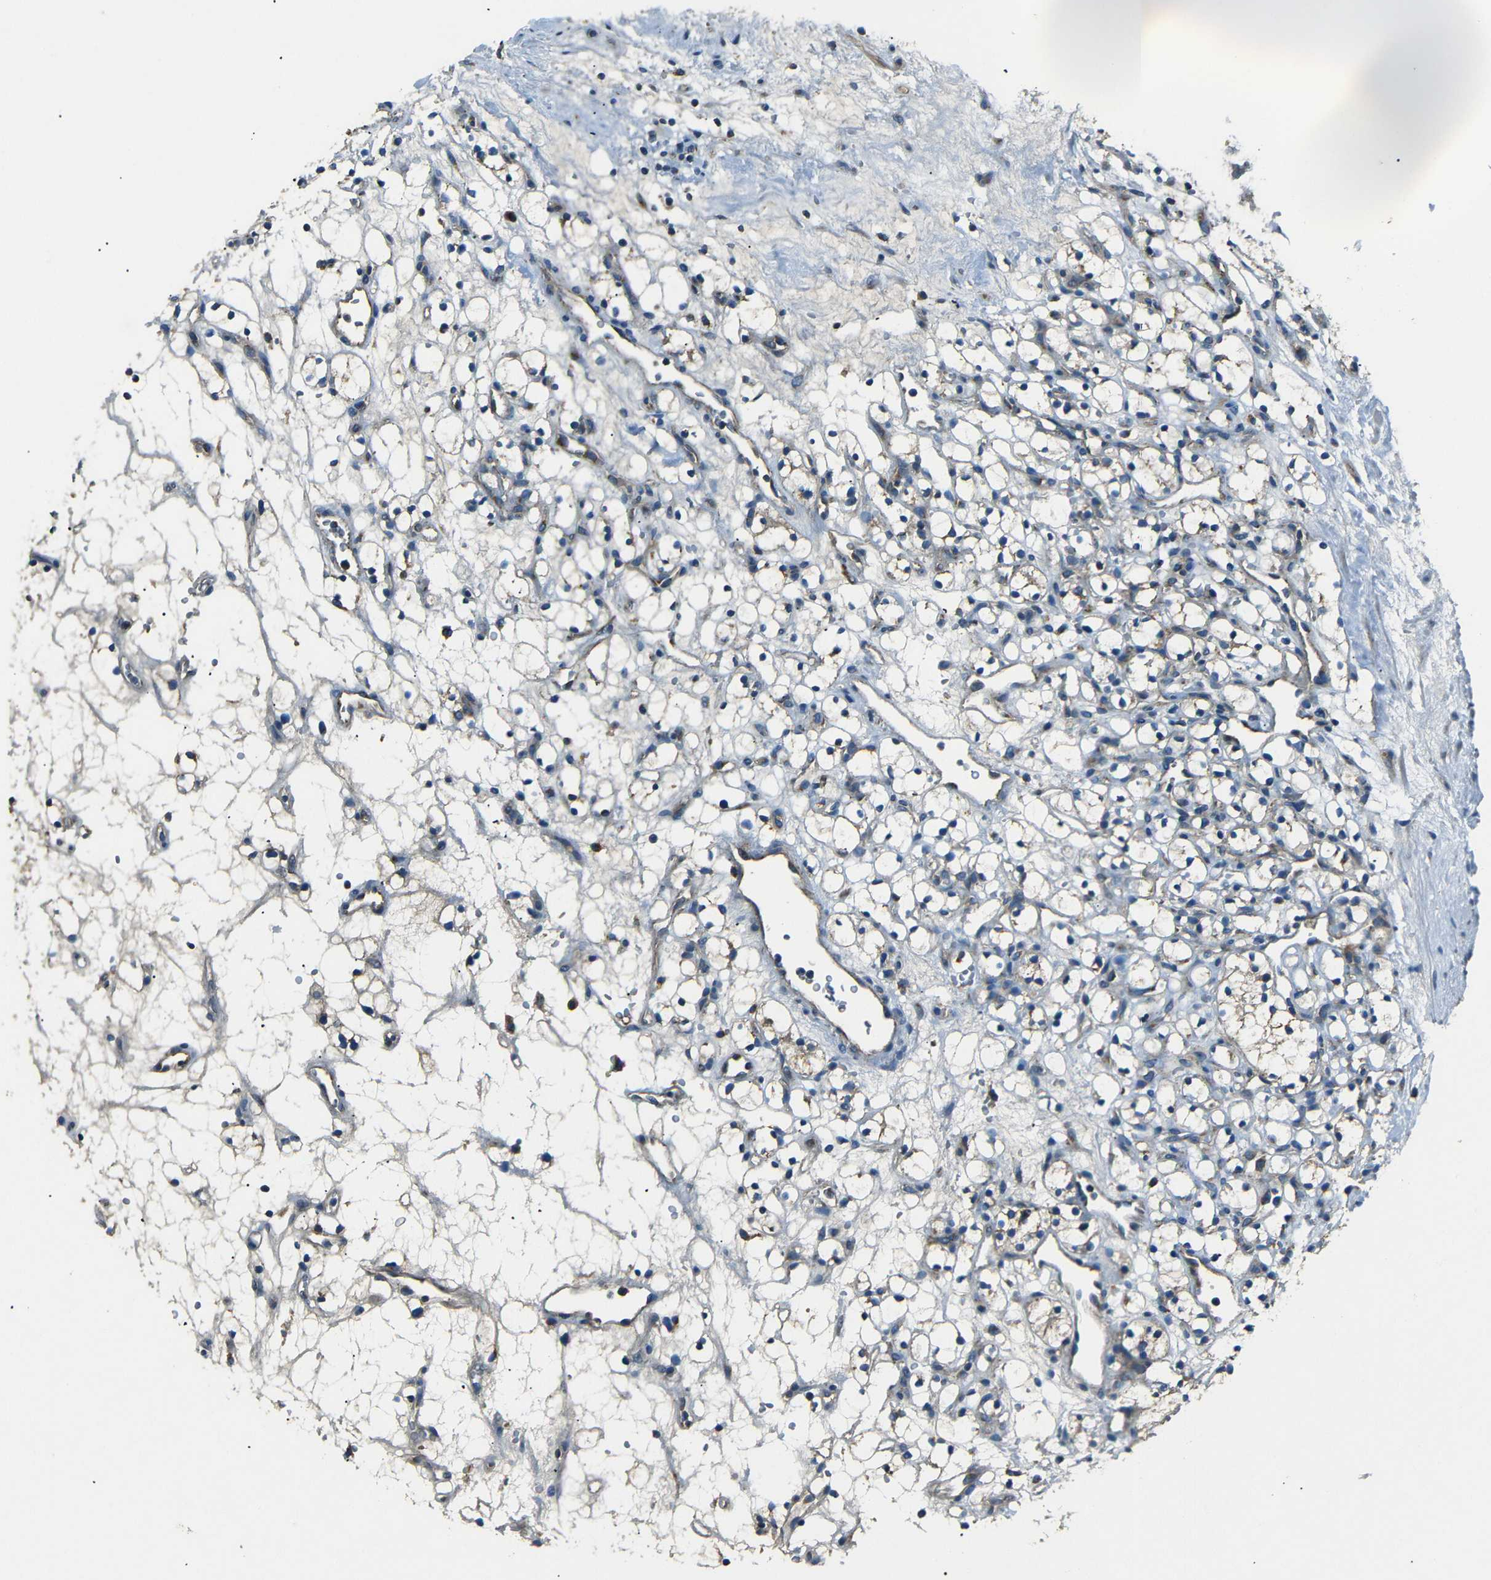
{"staining": {"intensity": "weak", "quantity": "25%-75%", "location": "cytoplasmic/membranous"}, "tissue": "renal cancer", "cell_type": "Tumor cells", "image_type": "cancer", "snomed": [{"axis": "morphology", "description": "Adenocarcinoma, NOS"}, {"axis": "topography", "description": "Kidney"}], "caption": "There is low levels of weak cytoplasmic/membranous positivity in tumor cells of renal cancer, as demonstrated by immunohistochemical staining (brown color).", "gene": "NETO2", "patient": {"sex": "female", "age": 60}}